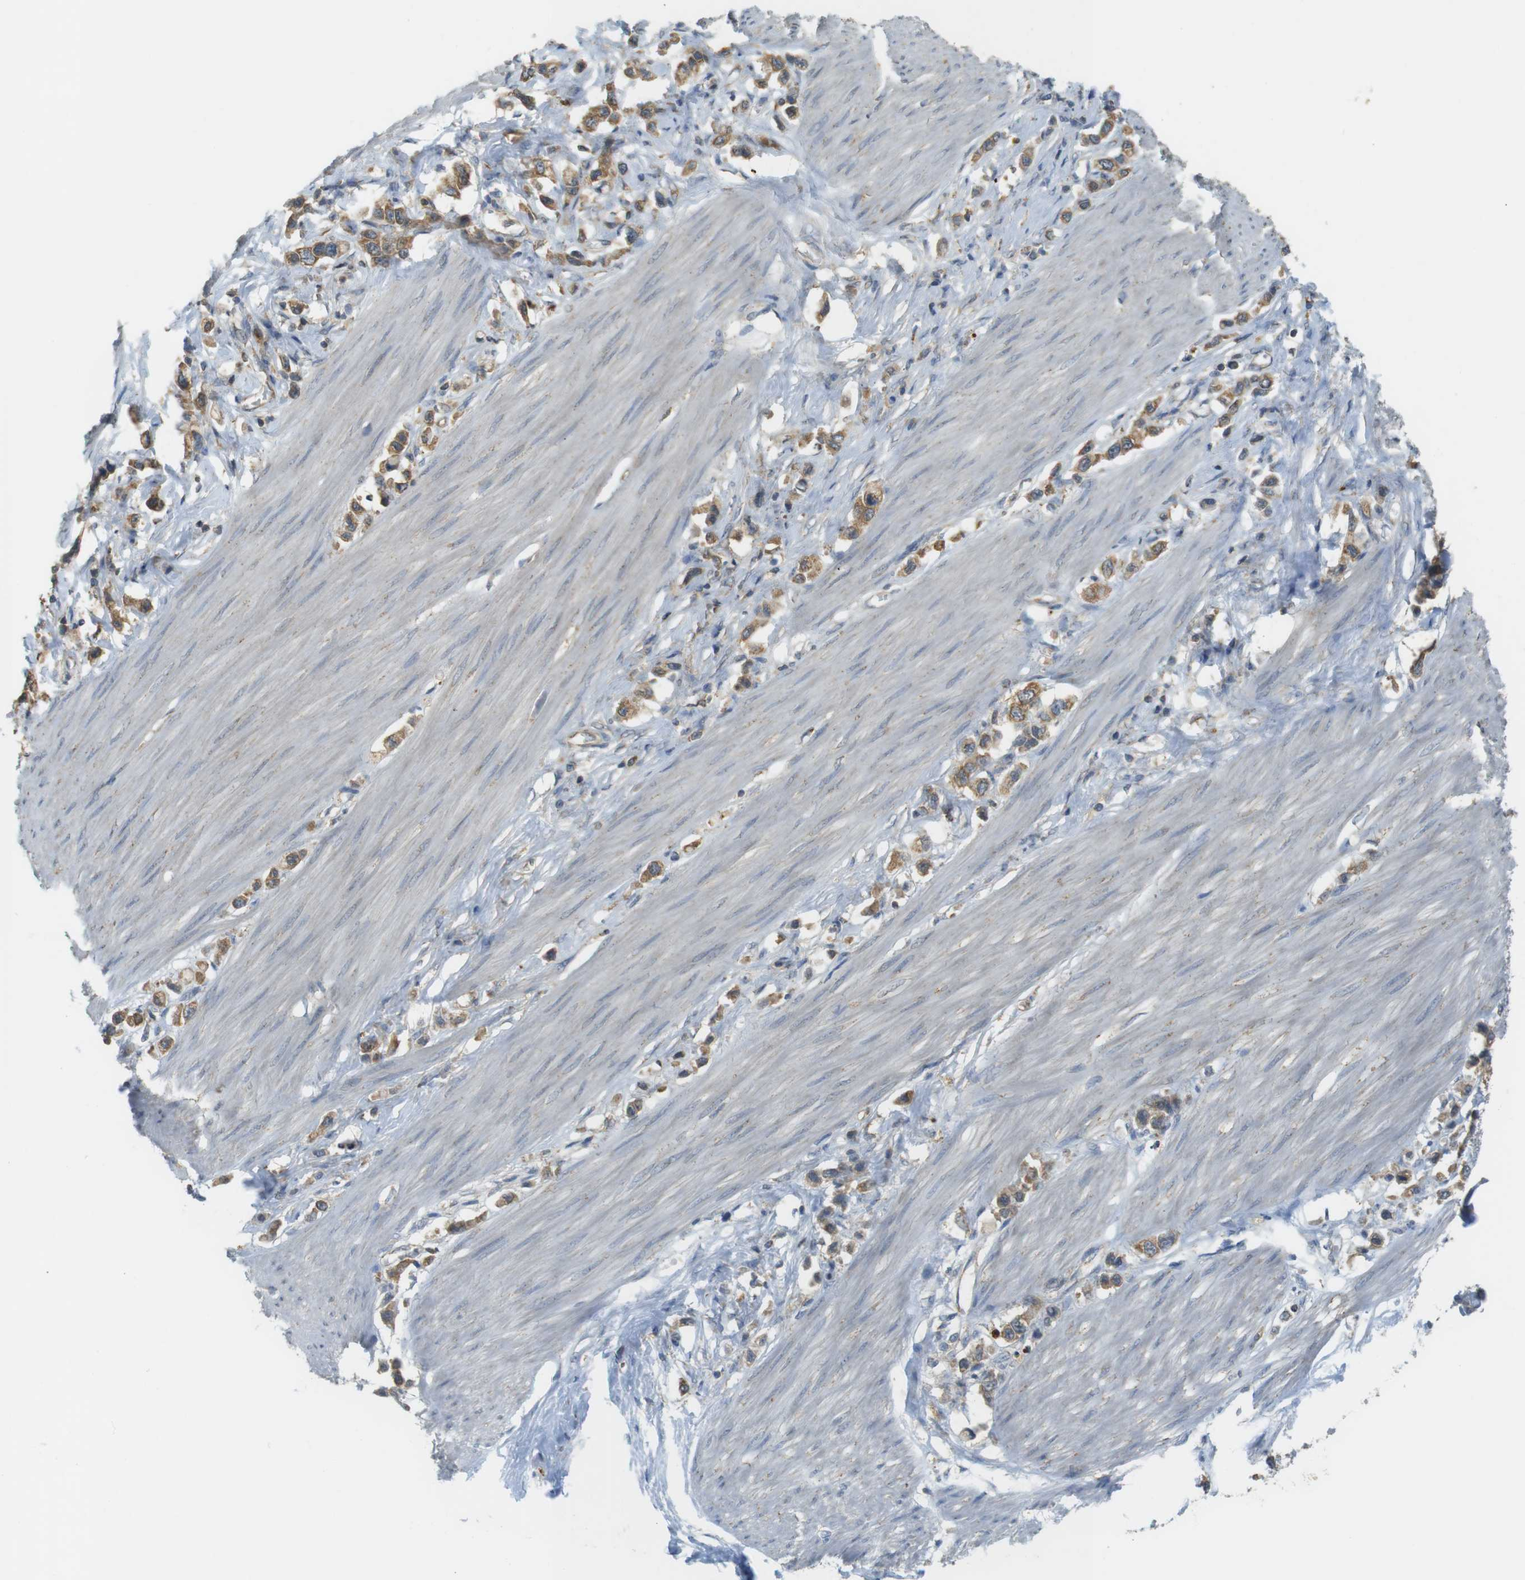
{"staining": {"intensity": "moderate", "quantity": ">75%", "location": "cytoplasmic/membranous"}, "tissue": "stomach cancer", "cell_type": "Tumor cells", "image_type": "cancer", "snomed": [{"axis": "morphology", "description": "Adenocarcinoma, NOS"}, {"axis": "topography", "description": "Stomach"}], "caption": "Human stomach adenocarcinoma stained with a protein marker shows moderate staining in tumor cells.", "gene": "BRI3BP", "patient": {"sex": "female", "age": 65}}